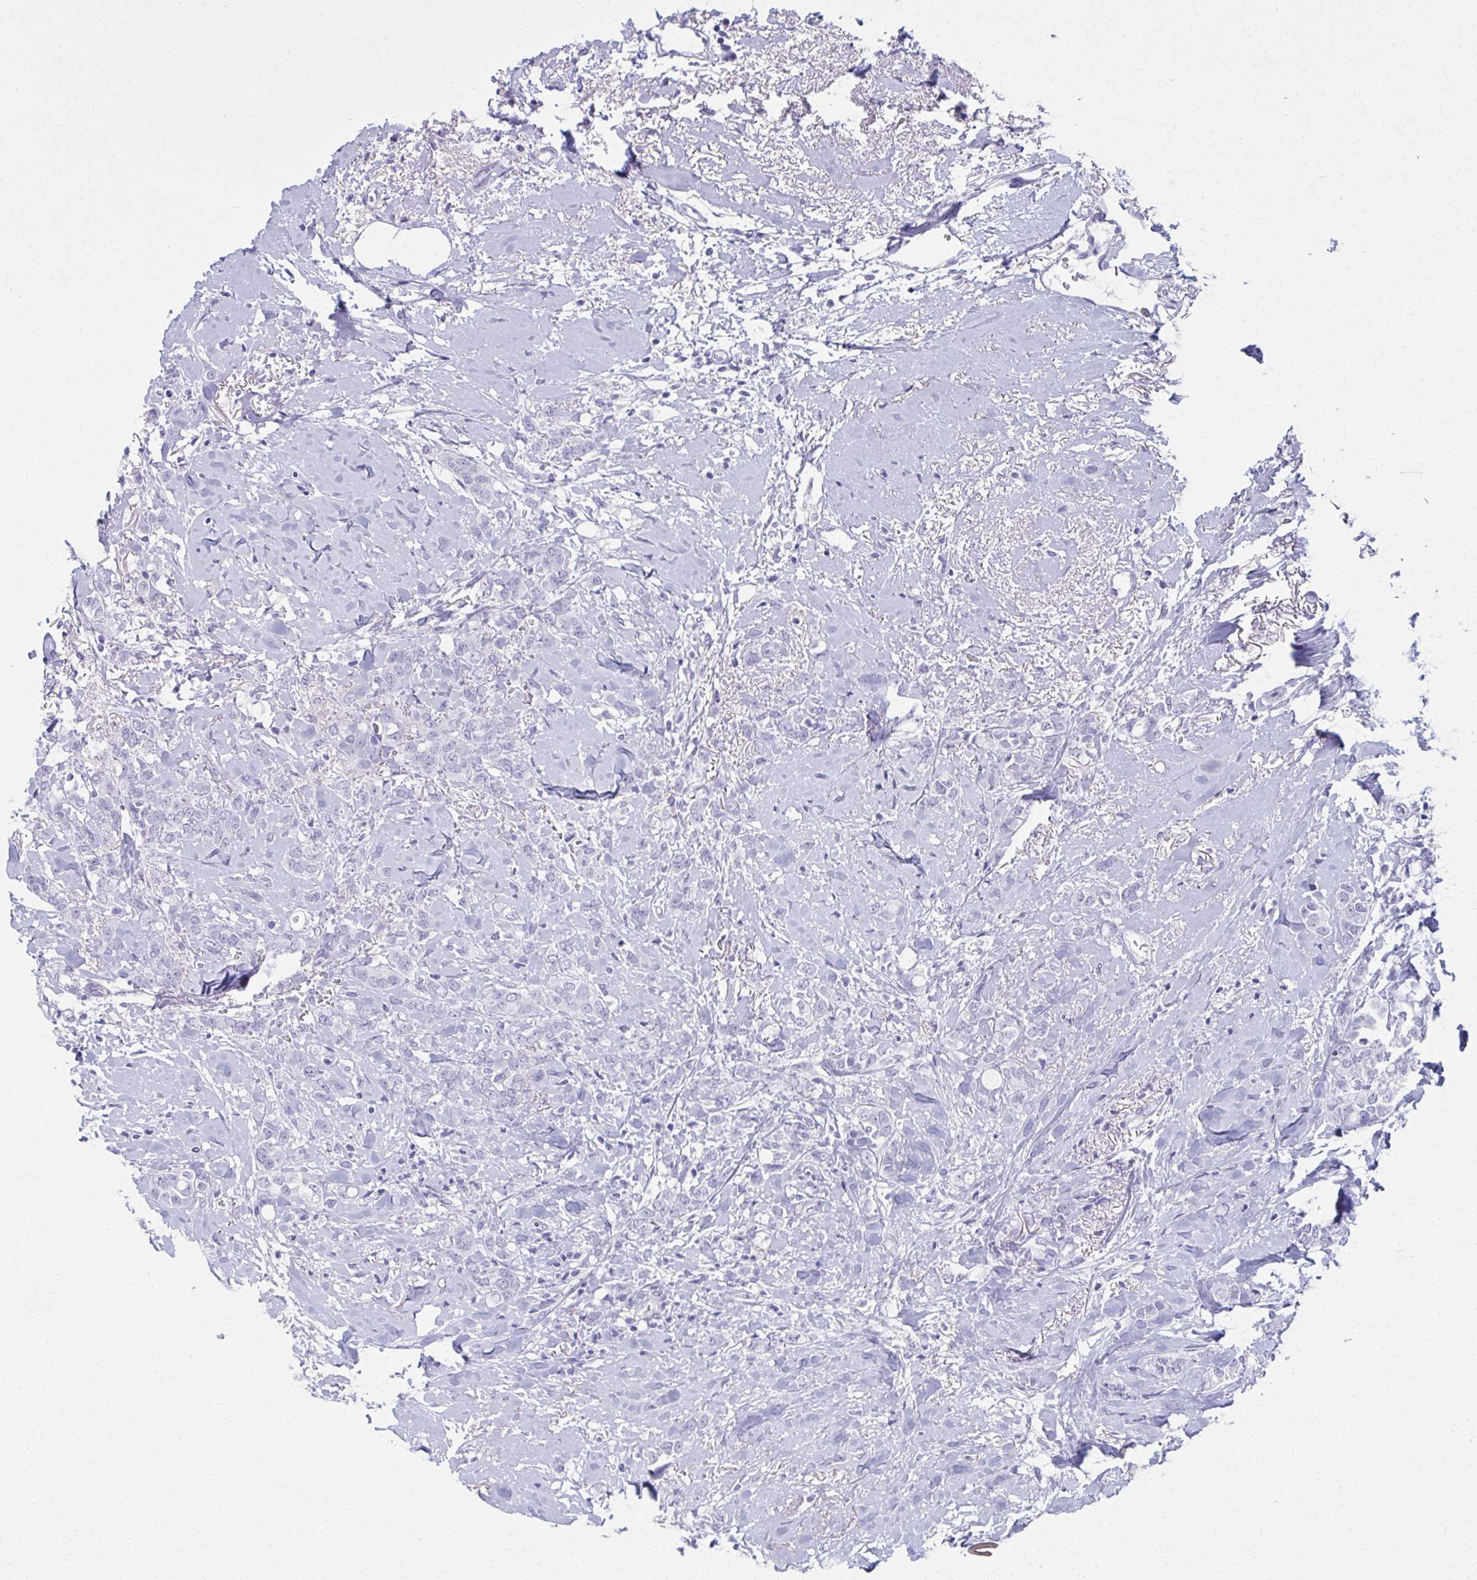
{"staining": {"intensity": "negative", "quantity": "none", "location": "none"}, "tissue": "breast cancer", "cell_type": "Tumor cells", "image_type": "cancer", "snomed": [{"axis": "morphology", "description": "Lobular carcinoma"}, {"axis": "topography", "description": "Breast"}], "caption": "Histopathology image shows no significant protein expression in tumor cells of breast lobular carcinoma.", "gene": "MPLKIP", "patient": {"sex": "female", "age": 91}}